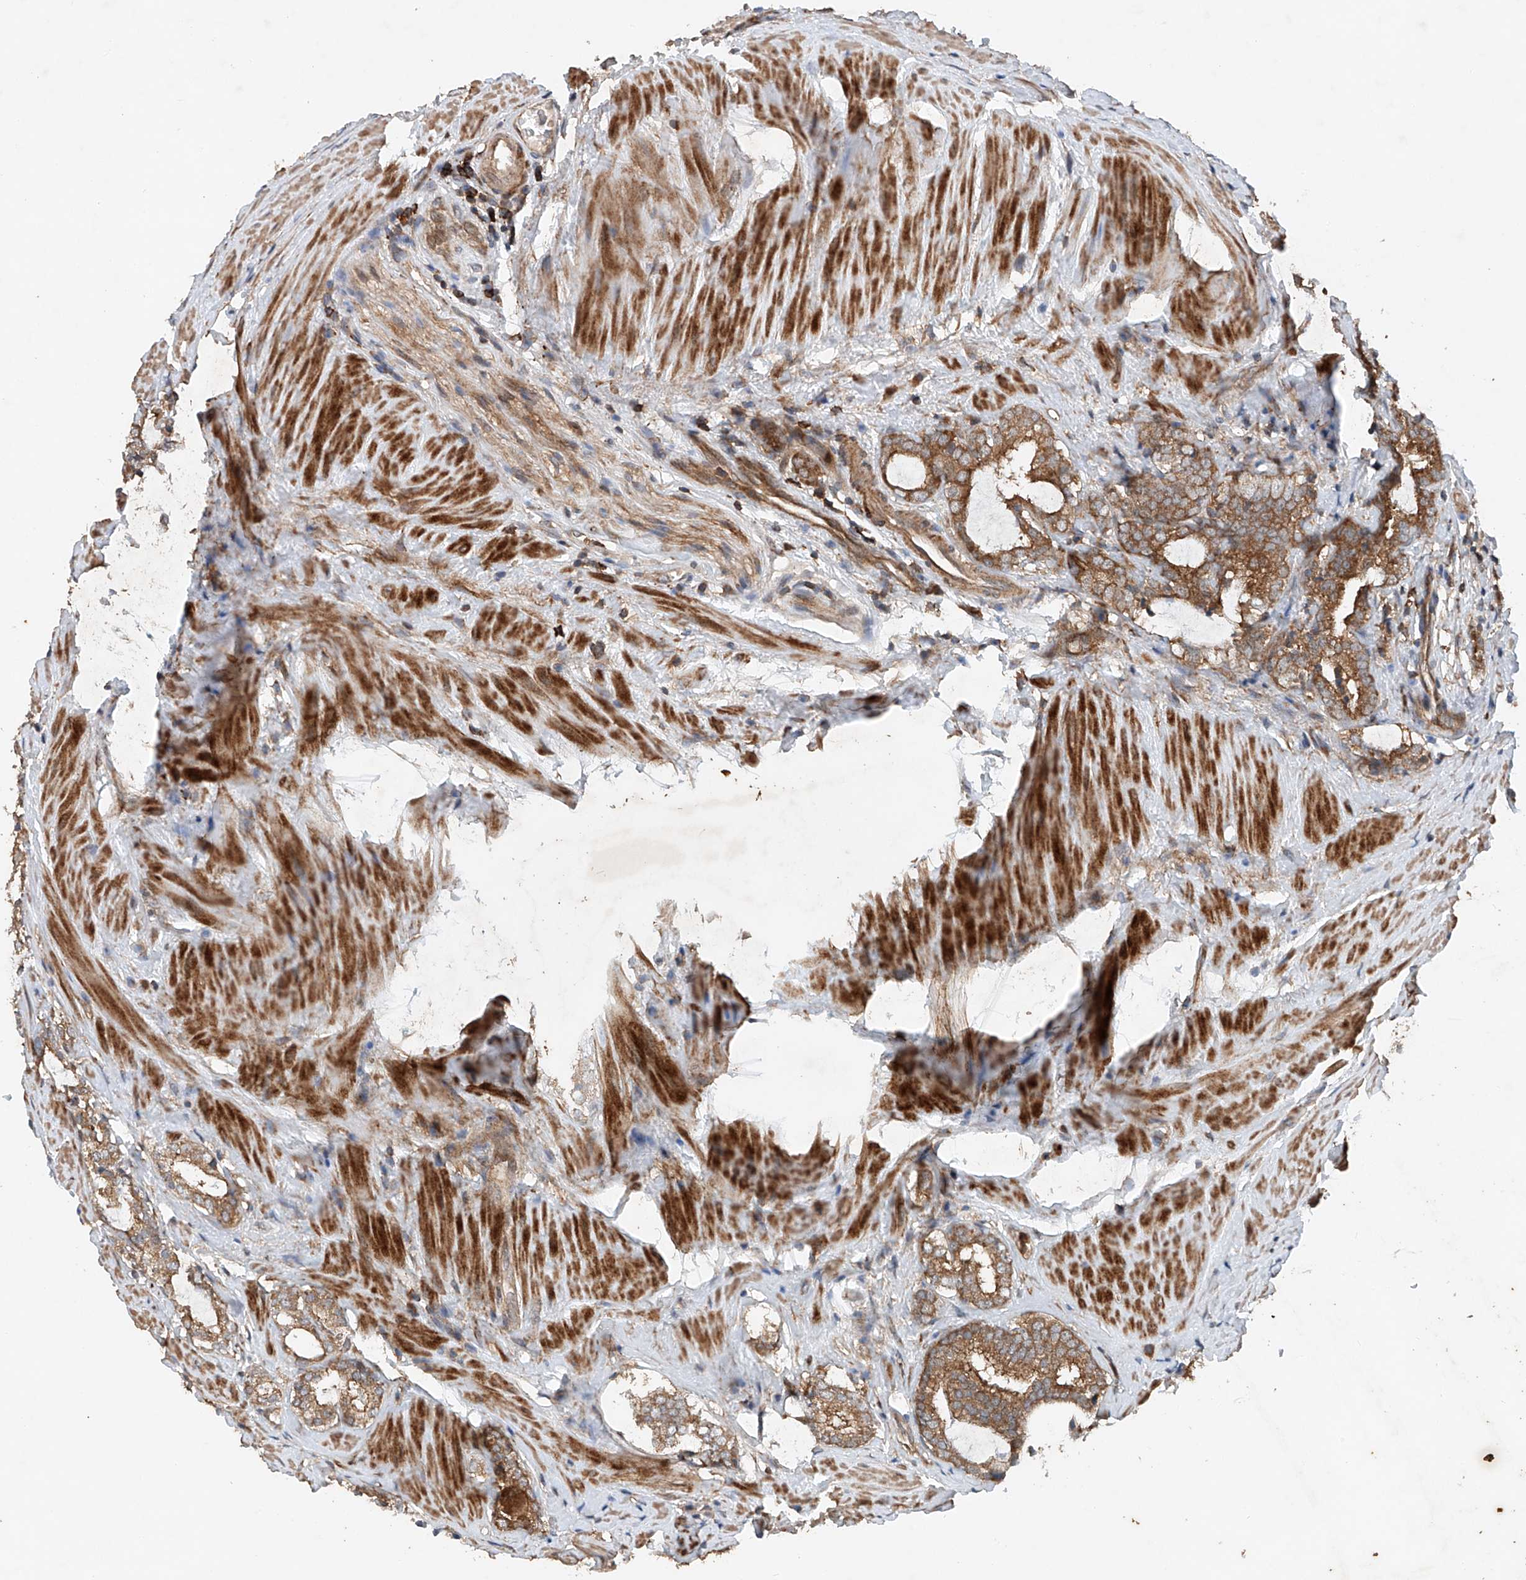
{"staining": {"intensity": "moderate", "quantity": ">75%", "location": "cytoplasmic/membranous"}, "tissue": "prostate cancer", "cell_type": "Tumor cells", "image_type": "cancer", "snomed": [{"axis": "morphology", "description": "Adenocarcinoma, High grade"}, {"axis": "topography", "description": "Prostate"}], "caption": "Immunohistochemical staining of human prostate cancer demonstrates medium levels of moderate cytoplasmic/membranous staining in approximately >75% of tumor cells.", "gene": "CEP85L", "patient": {"sex": "male", "age": 63}}